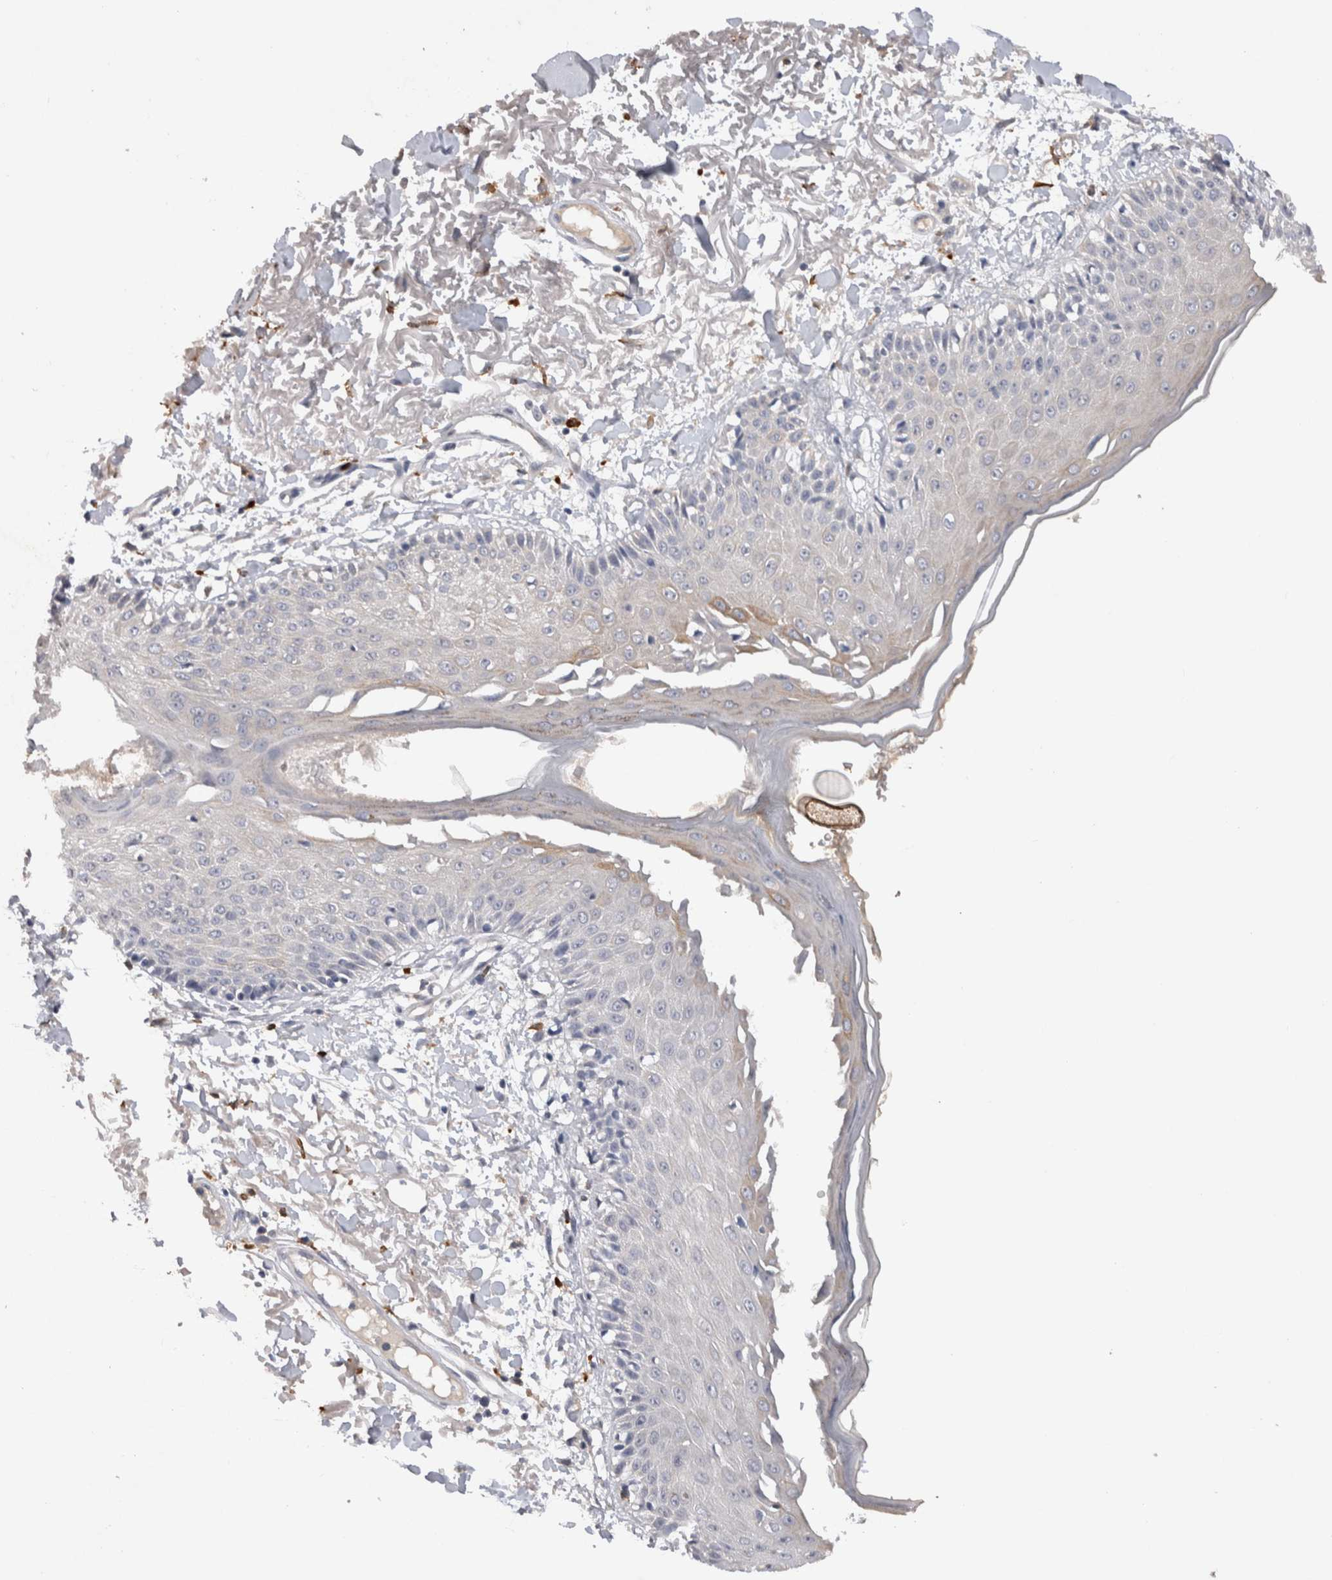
{"staining": {"intensity": "moderate", "quantity": "25%-75%", "location": "cytoplasmic/membranous"}, "tissue": "skin", "cell_type": "Fibroblasts", "image_type": "normal", "snomed": [{"axis": "morphology", "description": "Normal tissue, NOS"}, {"axis": "morphology", "description": "Squamous cell carcinoma, NOS"}, {"axis": "topography", "description": "Skin"}, {"axis": "topography", "description": "Peripheral nerve tissue"}], "caption": "Unremarkable skin exhibits moderate cytoplasmic/membranous positivity in about 25%-75% of fibroblasts, visualized by immunohistochemistry.", "gene": "VSIG4", "patient": {"sex": "male", "age": 83}}